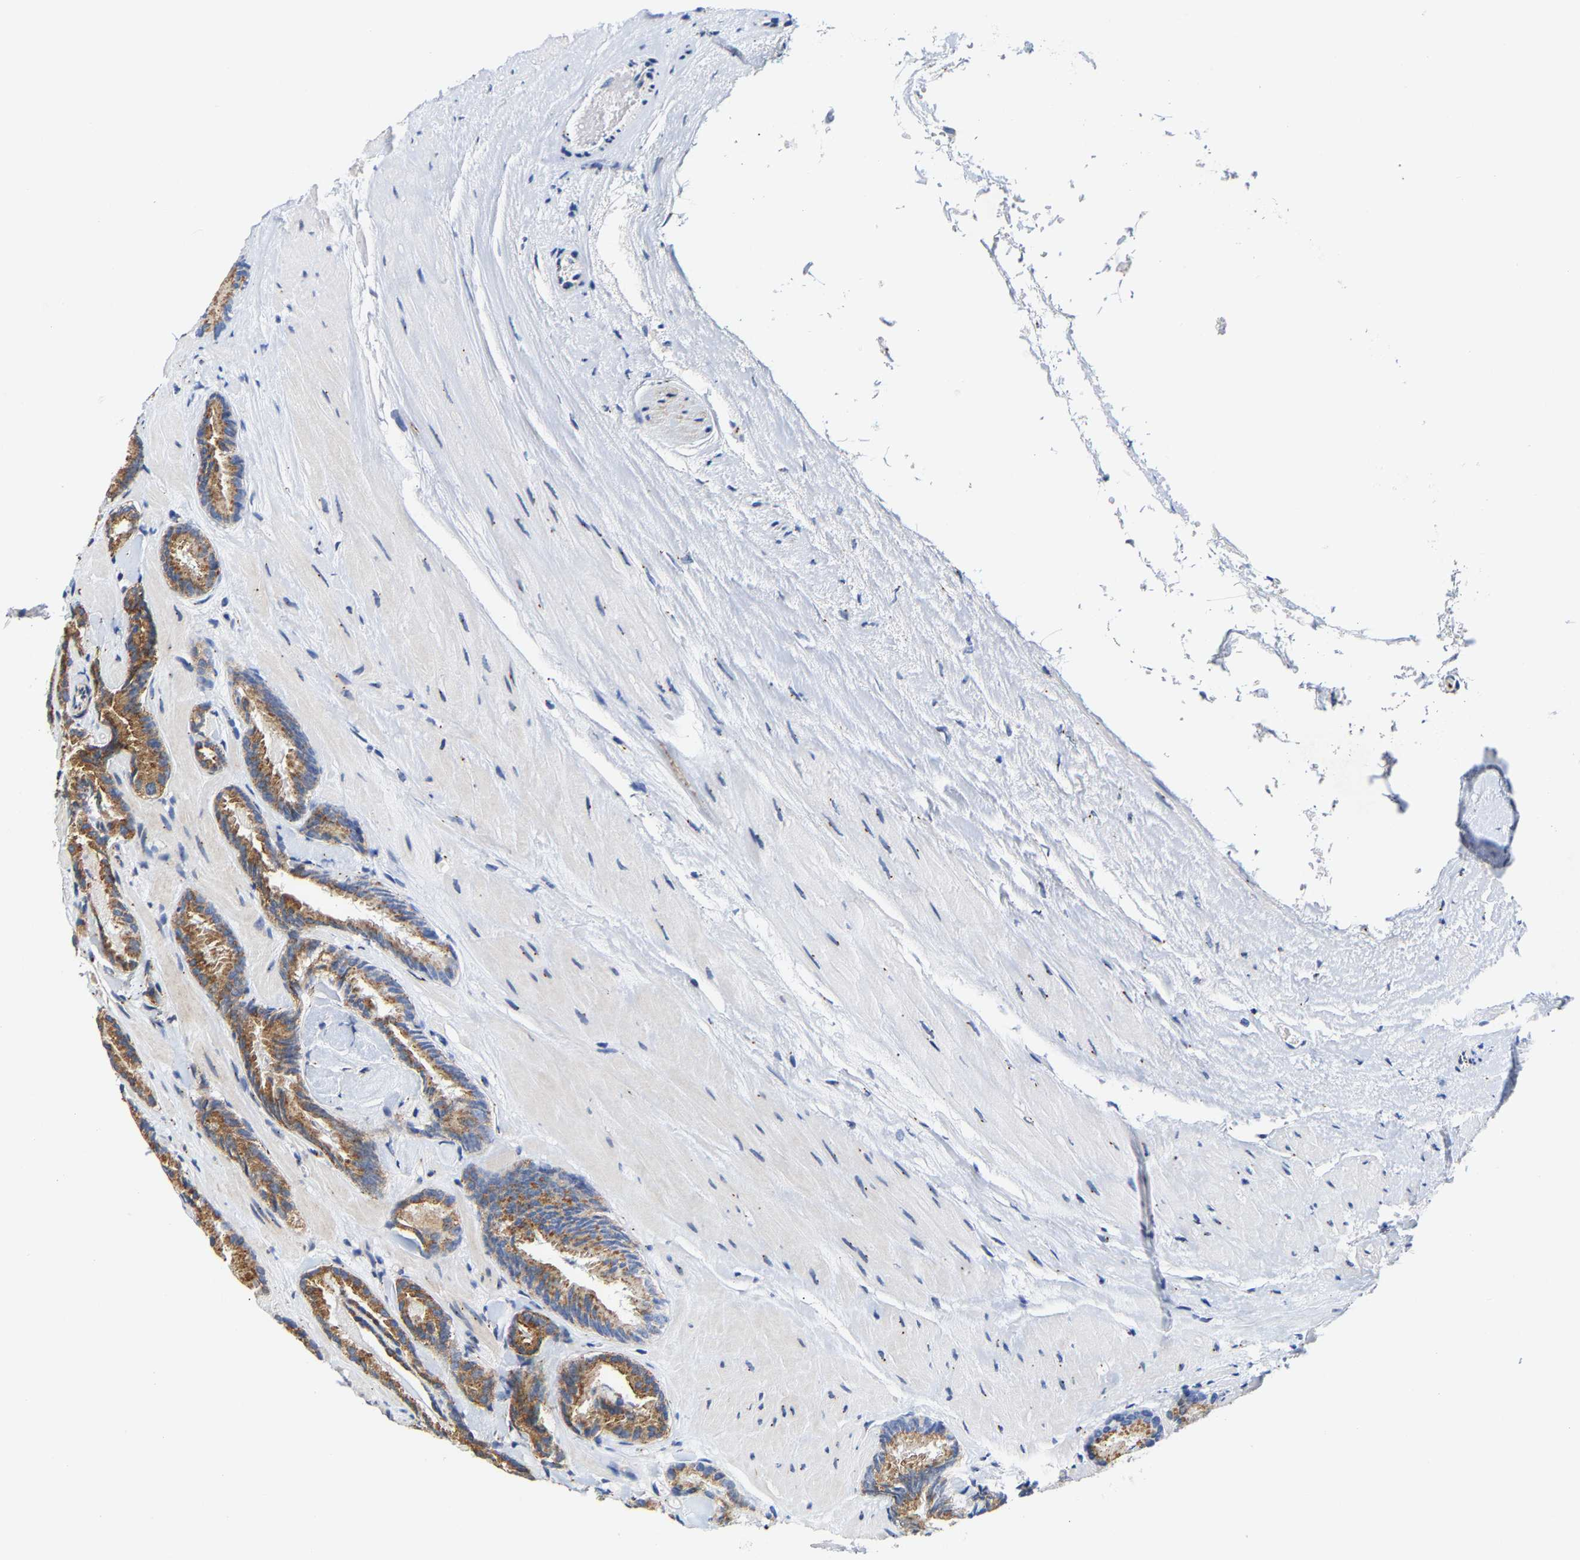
{"staining": {"intensity": "moderate", "quantity": ">75%", "location": "cytoplasmic/membranous"}, "tissue": "prostate cancer", "cell_type": "Tumor cells", "image_type": "cancer", "snomed": [{"axis": "morphology", "description": "Adenocarcinoma, Low grade"}, {"axis": "topography", "description": "Prostate"}], "caption": "Immunohistochemical staining of human prostate cancer (adenocarcinoma (low-grade)) demonstrates medium levels of moderate cytoplasmic/membranous protein expression in about >75% of tumor cells.", "gene": "PCNT", "patient": {"sex": "male", "age": 51}}